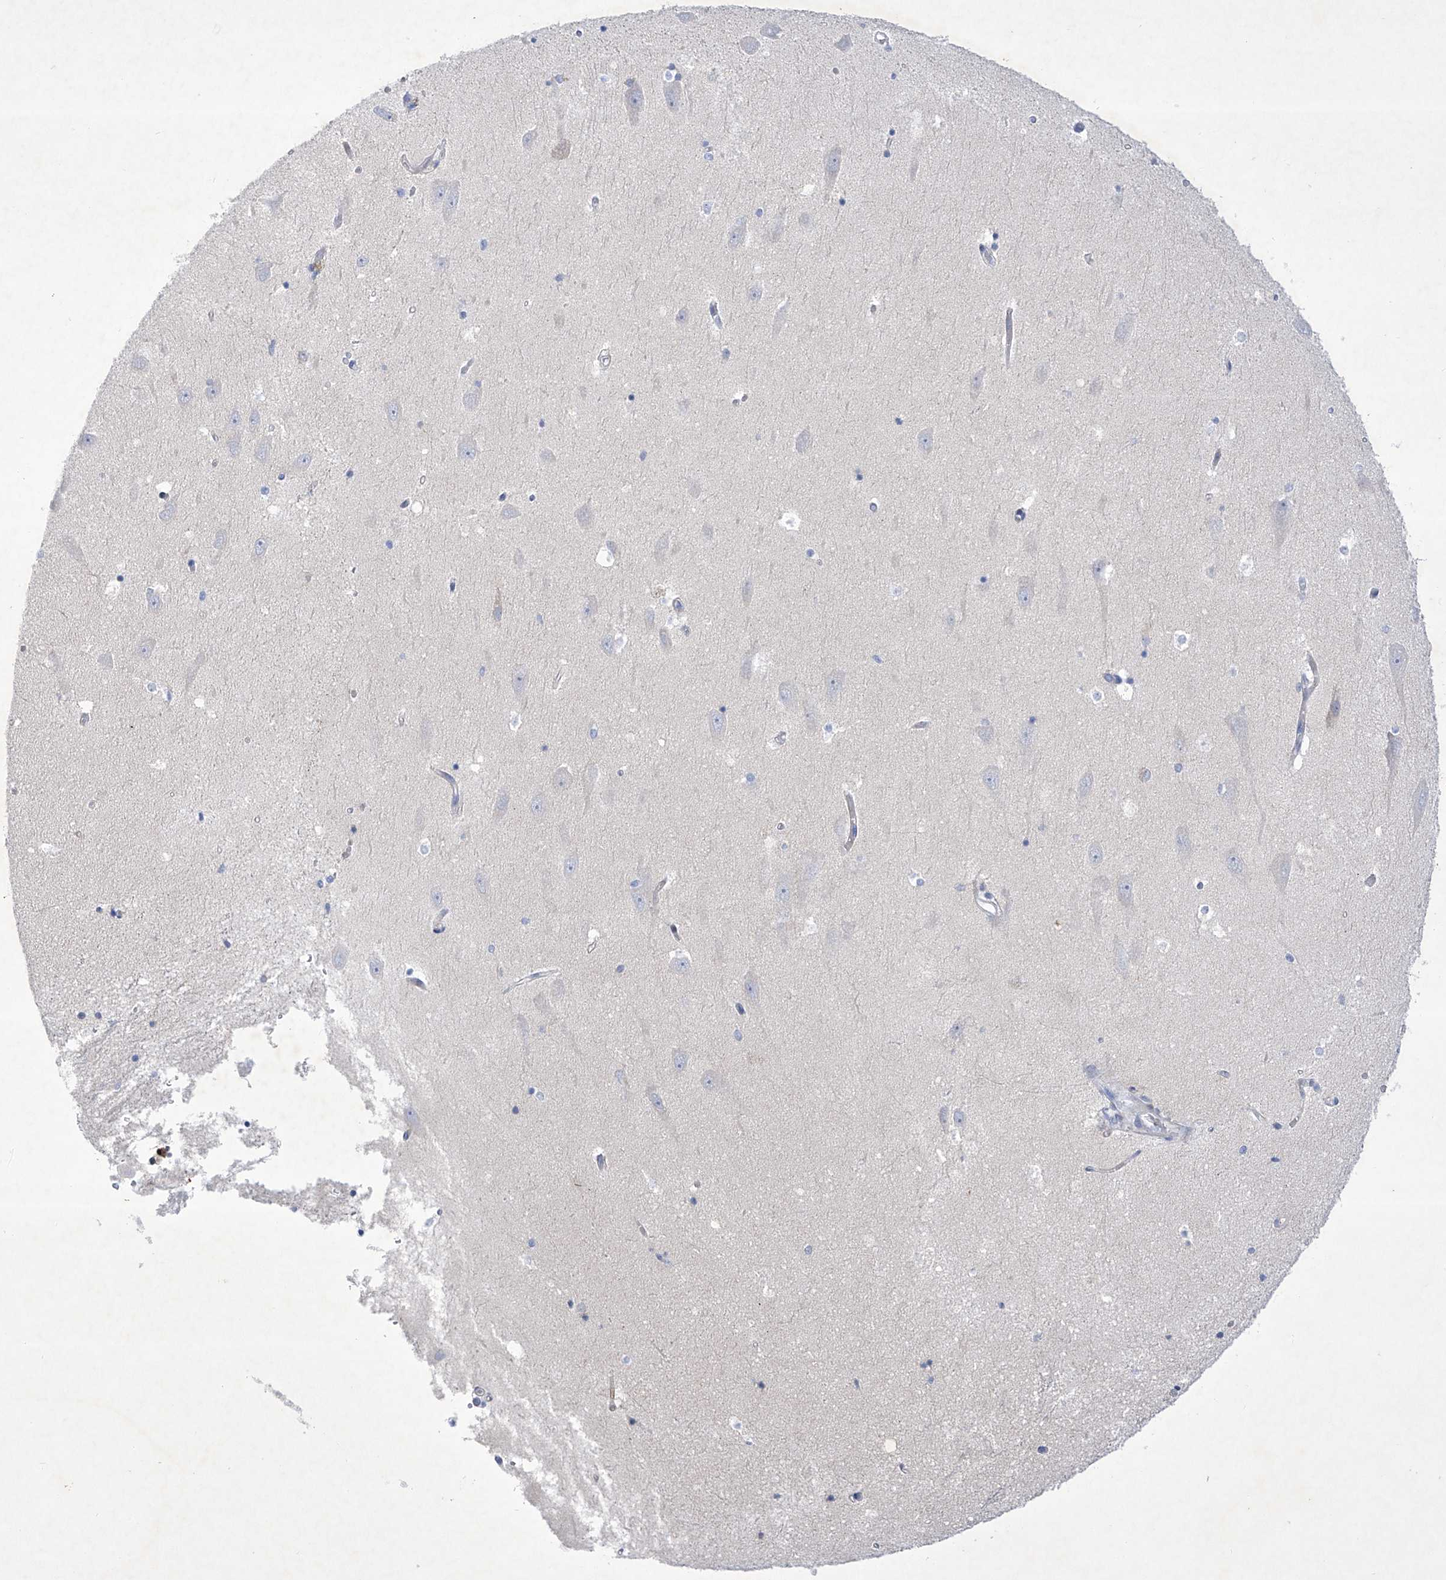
{"staining": {"intensity": "negative", "quantity": "none", "location": "none"}, "tissue": "hippocampus", "cell_type": "Glial cells", "image_type": "normal", "snomed": [{"axis": "morphology", "description": "Normal tissue, NOS"}, {"axis": "topography", "description": "Hippocampus"}], "caption": "The image demonstrates no significant positivity in glial cells of hippocampus.", "gene": "C1orf87", "patient": {"sex": "male", "age": 45}}